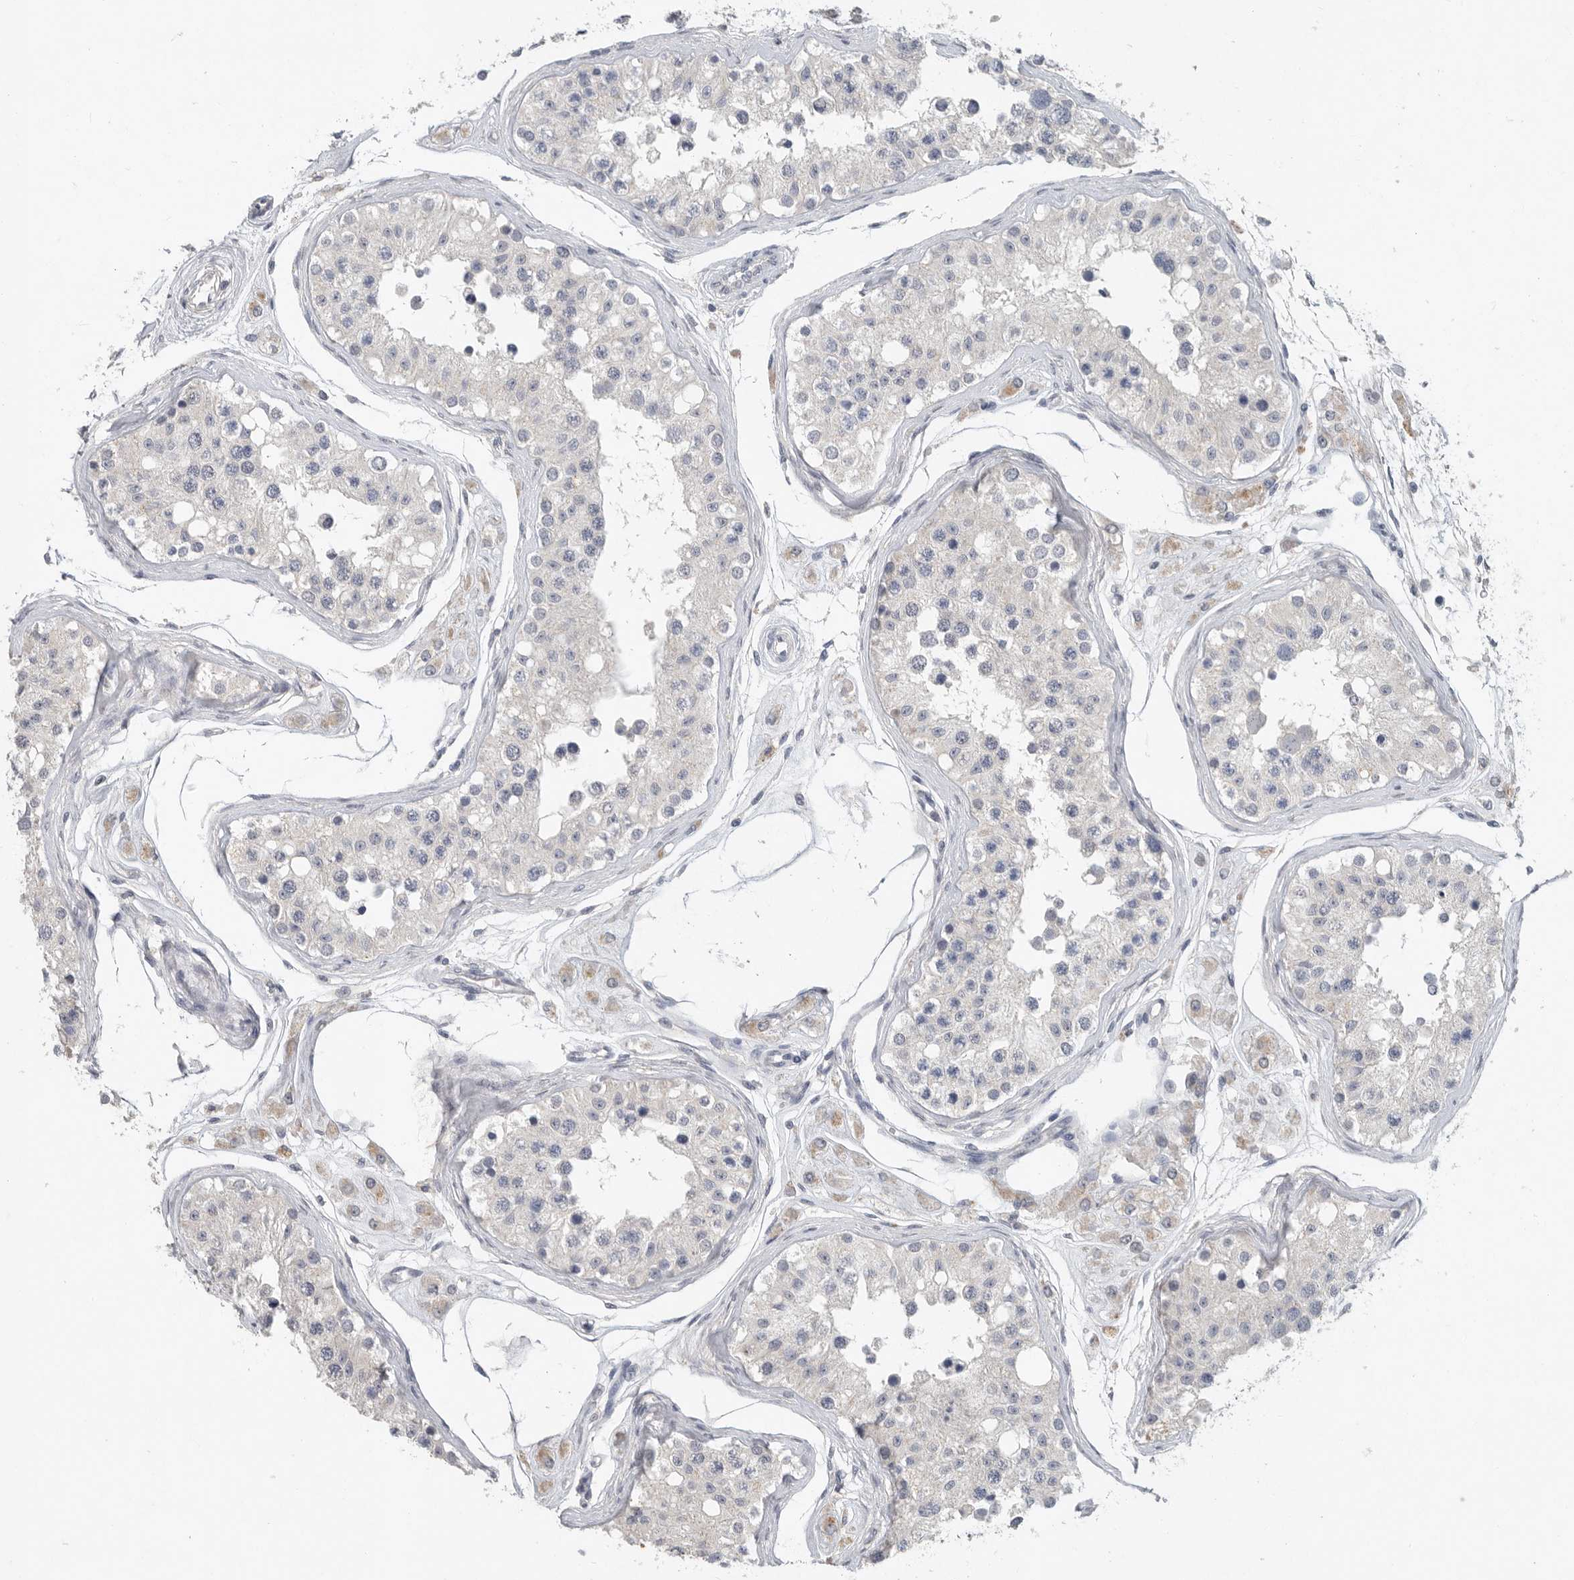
{"staining": {"intensity": "negative", "quantity": "none", "location": "none"}, "tissue": "testis", "cell_type": "Cells in seminiferous ducts", "image_type": "normal", "snomed": [{"axis": "morphology", "description": "Normal tissue, NOS"}, {"axis": "morphology", "description": "Adenocarcinoma, metastatic, NOS"}, {"axis": "topography", "description": "Testis"}], "caption": "DAB immunohistochemical staining of normal testis reveals no significant expression in cells in seminiferous ducts. (DAB immunohistochemistry visualized using brightfield microscopy, high magnification).", "gene": "REG4", "patient": {"sex": "male", "age": 26}}